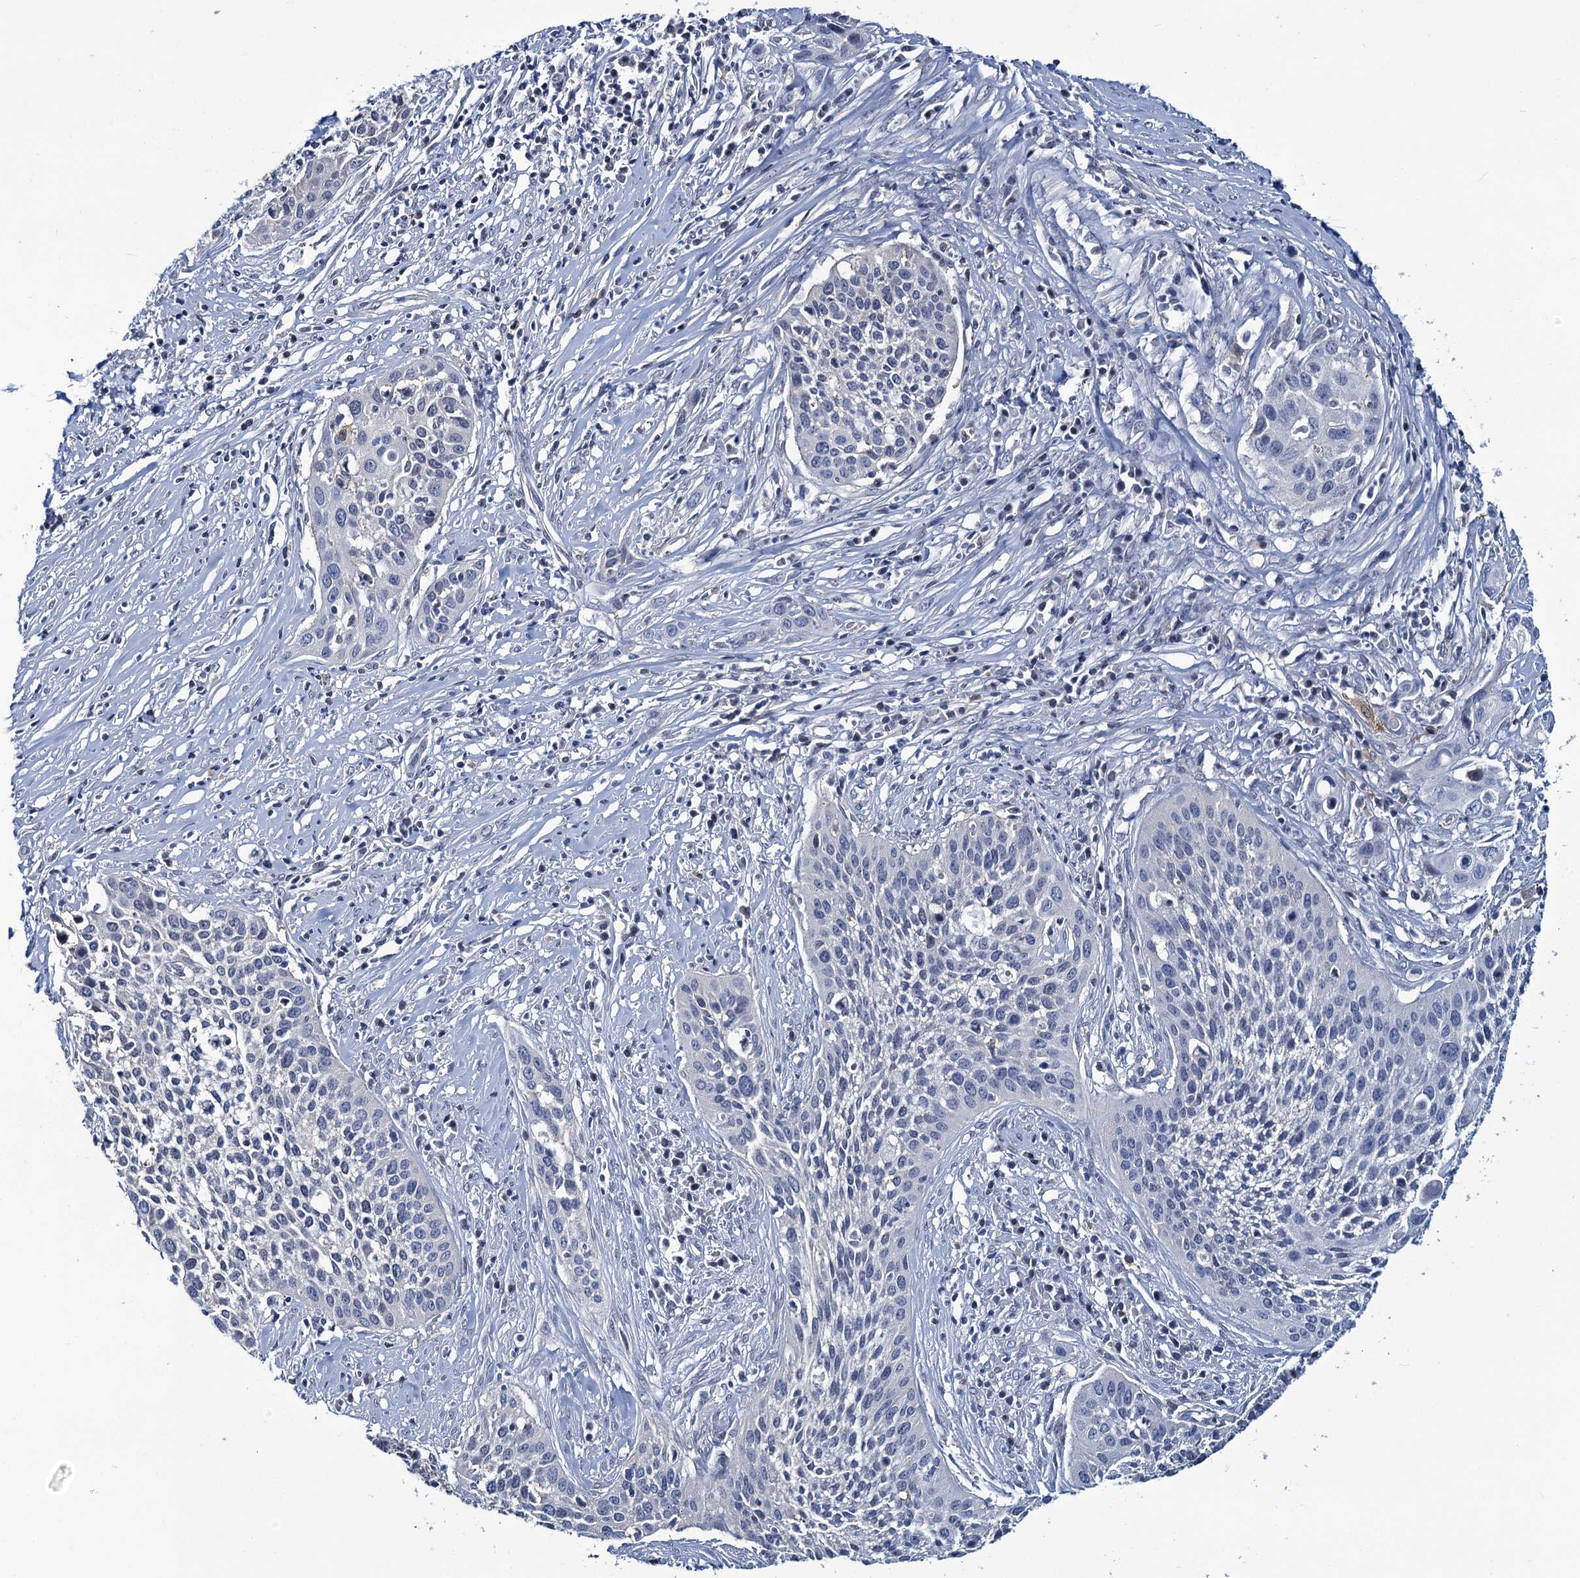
{"staining": {"intensity": "negative", "quantity": "none", "location": "none"}, "tissue": "cervical cancer", "cell_type": "Tumor cells", "image_type": "cancer", "snomed": [{"axis": "morphology", "description": "Squamous cell carcinoma, NOS"}, {"axis": "topography", "description": "Cervix"}], "caption": "Immunohistochemistry histopathology image of human cervical cancer stained for a protein (brown), which demonstrates no staining in tumor cells.", "gene": "RTKN2", "patient": {"sex": "female", "age": 34}}